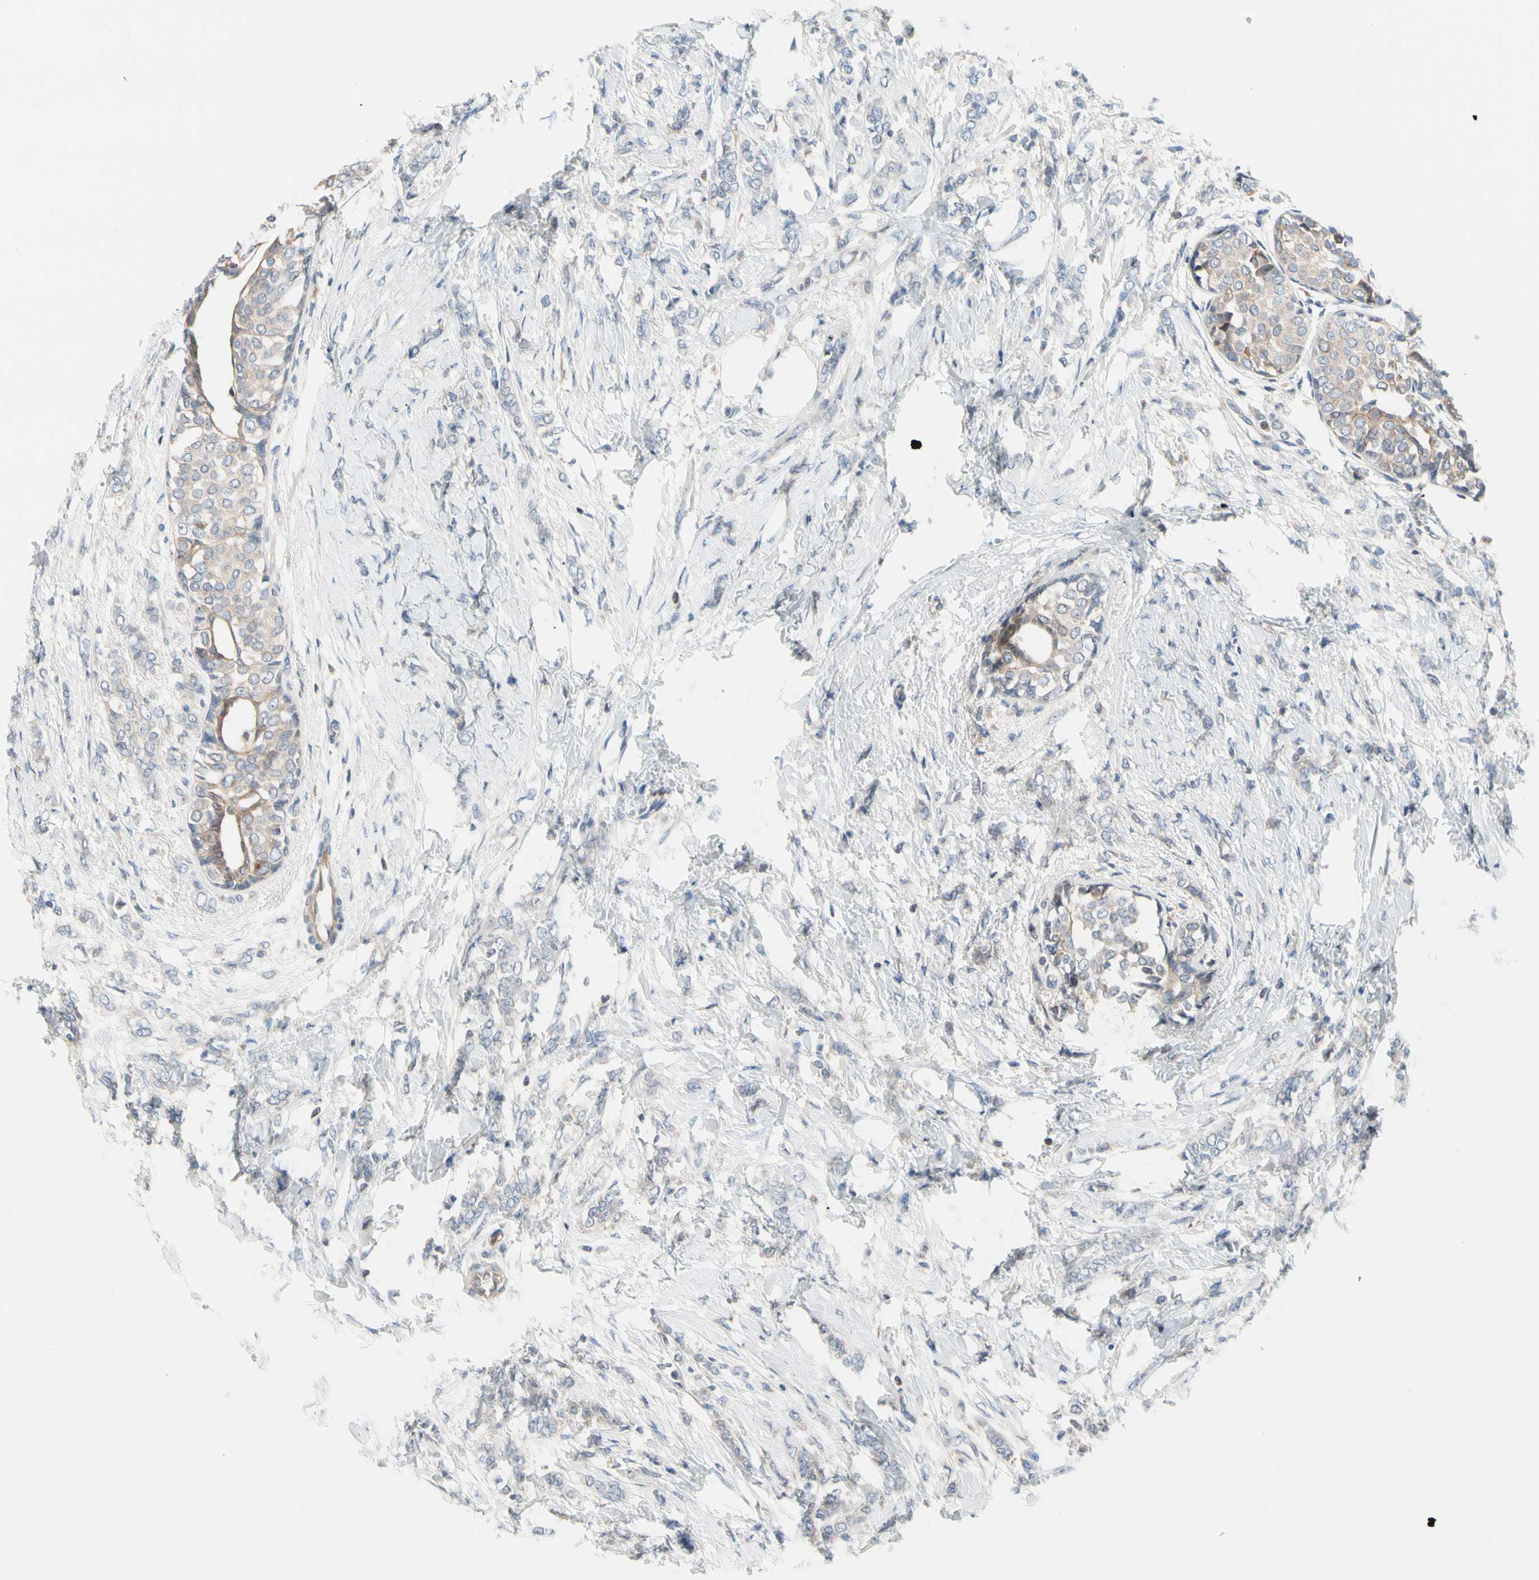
{"staining": {"intensity": "negative", "quantity": "none", "location": "none"}, "tissue": "breast cancer", "cell_type": "Tumor cells", "image_type": "cancer", "snomed": [{"axis": "morphology", "description": "Lobular carcinoma, in situ"}, {"axis": "morphology", "description": "Lobular carcinoma"}, {"axis": "topography", "description": "Breast"}], "caption": "Photomicrograph shows no protein staining in tumor cells of breast lobular carcinoma tissue.", "gene": "MAP3K3", "patient": {"sex": "female", "age": 41}}